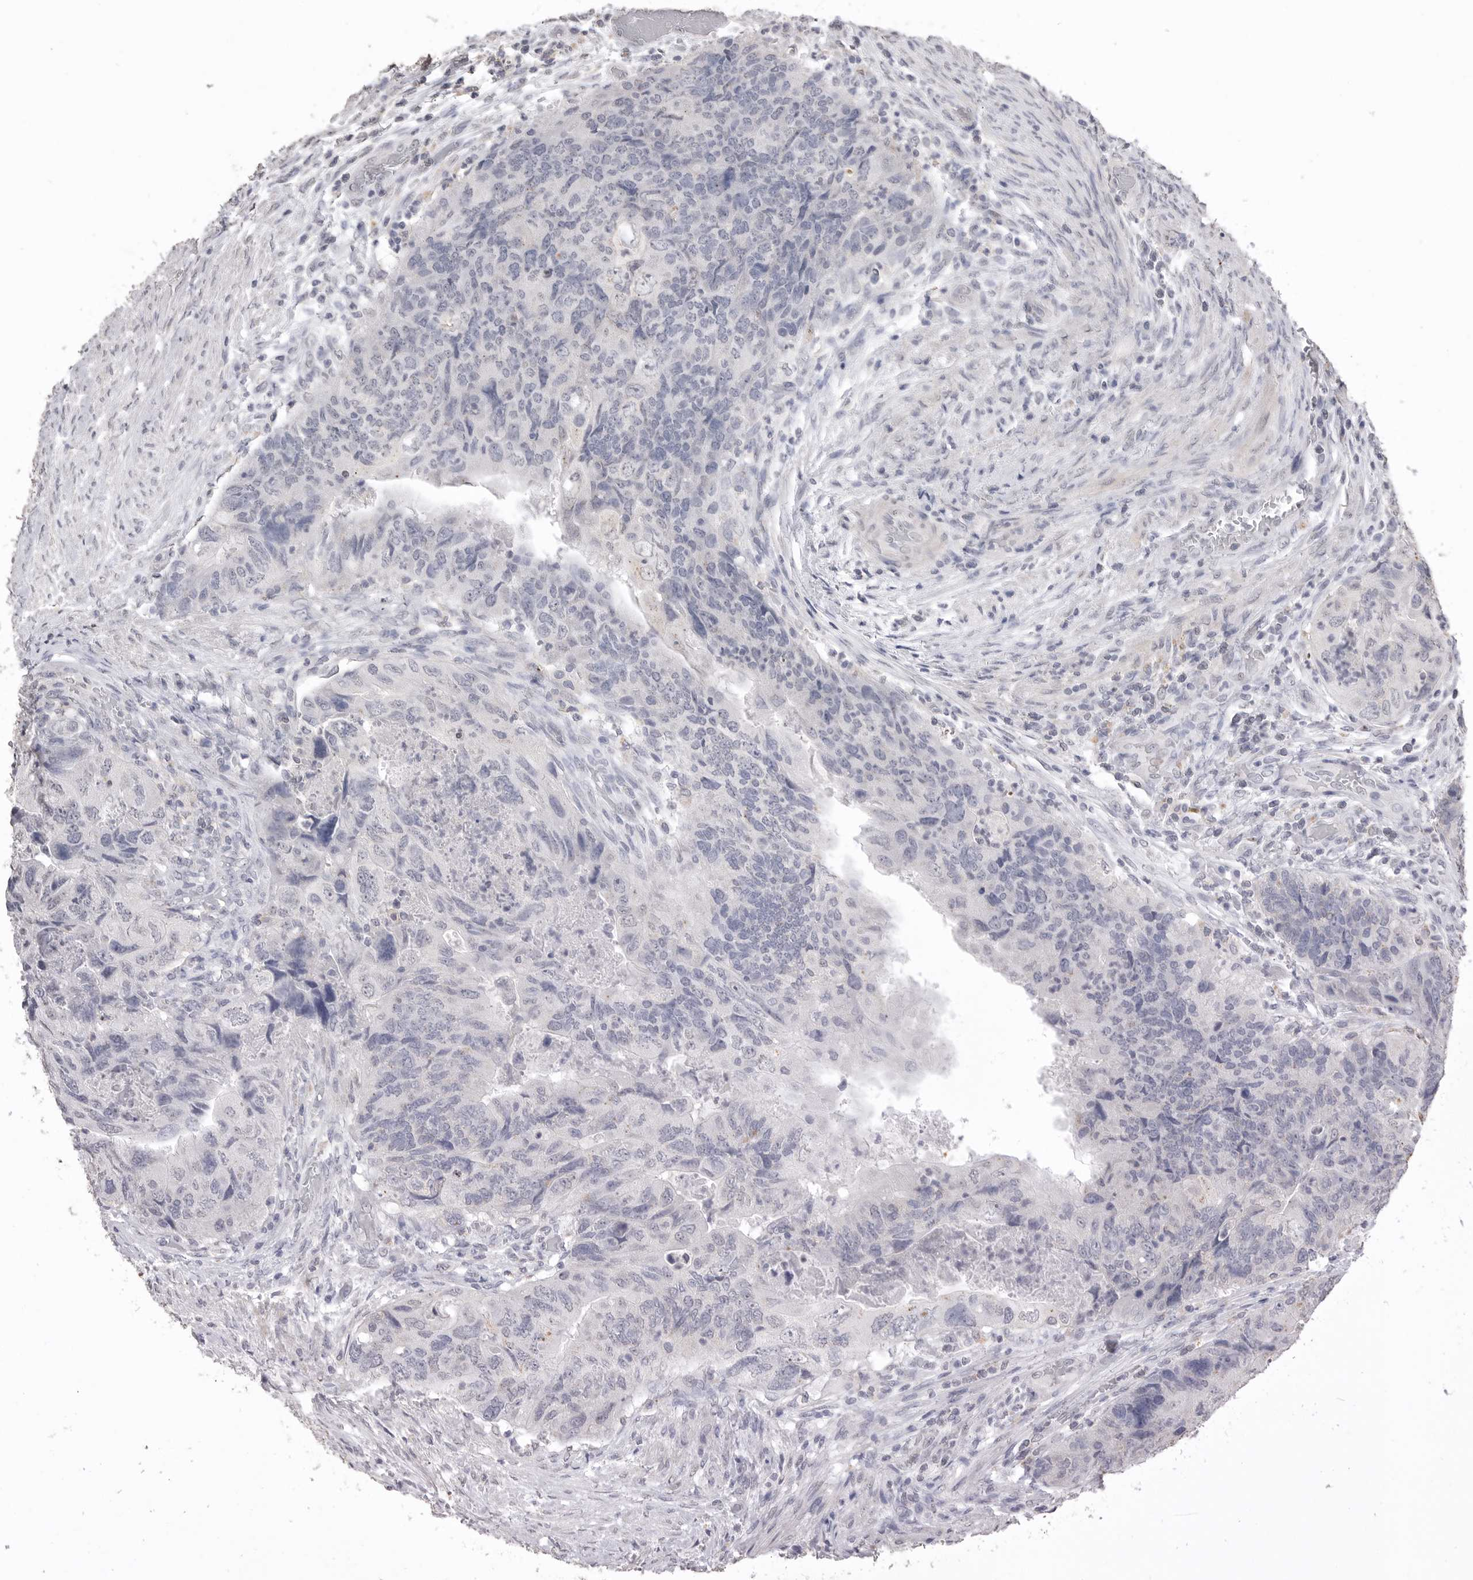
{"staining": {"intensity": "negative", "quantity": "none", "location": "none"}, "tissue": "colorectal cancer", "cell_type": "Tumor cells", "image_type": "cancer", "snomed": [{"axis": "morphology", "description": "Adenocarcinoma, NOS"}, {"axis": "topography", "description": "Rectum"}], "caption": "An IHC image of adenocarcinoma (colorectal) is shown. There is no staining in tumor cells of adenocarcinoma (colorectal). (Stains: DAB (3,3'-diaminobenzidine) IHC with hematoxylin counter stain, Microscopy: brightfield microscopy at high magnification).", "gene": "ICAM5", "patient": {"sex": "male", "age": 63}}